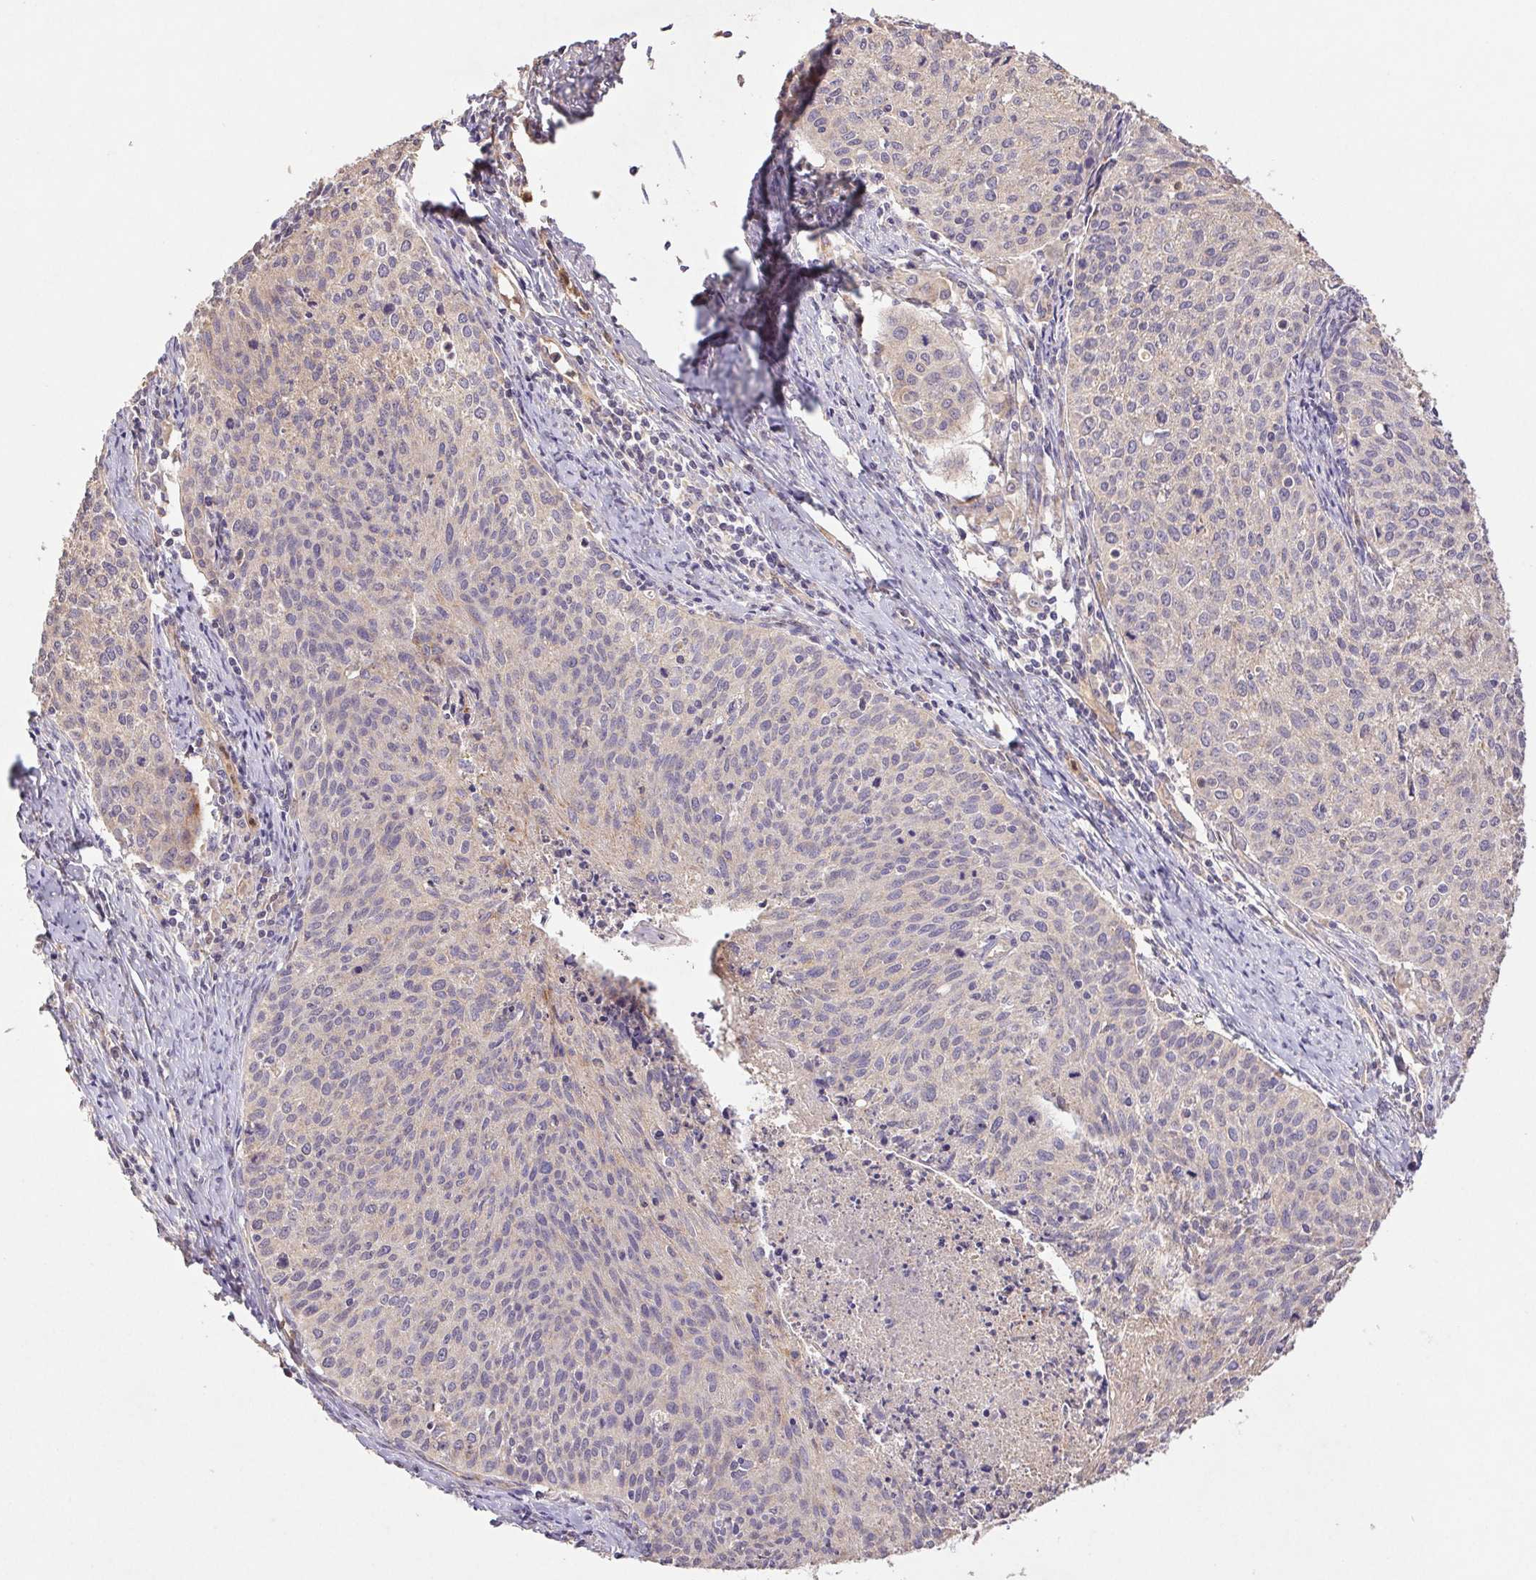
{"staining": {"intensity": "negative", "quantity": "none", "location": "none"}, "tissue": "cervical cancer", "cell_type": "Tumor cells", "image_type": "cancer", "snomed": [{"axis": "morphology", "description": "Squamous cell carcinoma, NOS"}, {"axis": "topography", "description": "Cervix"}], "caption": "IHC photomicrograph of neoplastic tissue: human cervical cancer stained with DAB (3,3'-diaminobenzidine) demonstrates no significant protein expression in tumor cells. (IHC, brightfield microscopy, high magnification).", "gene": "RAB11A", "patient": {"sex": "female", "age": 38}}